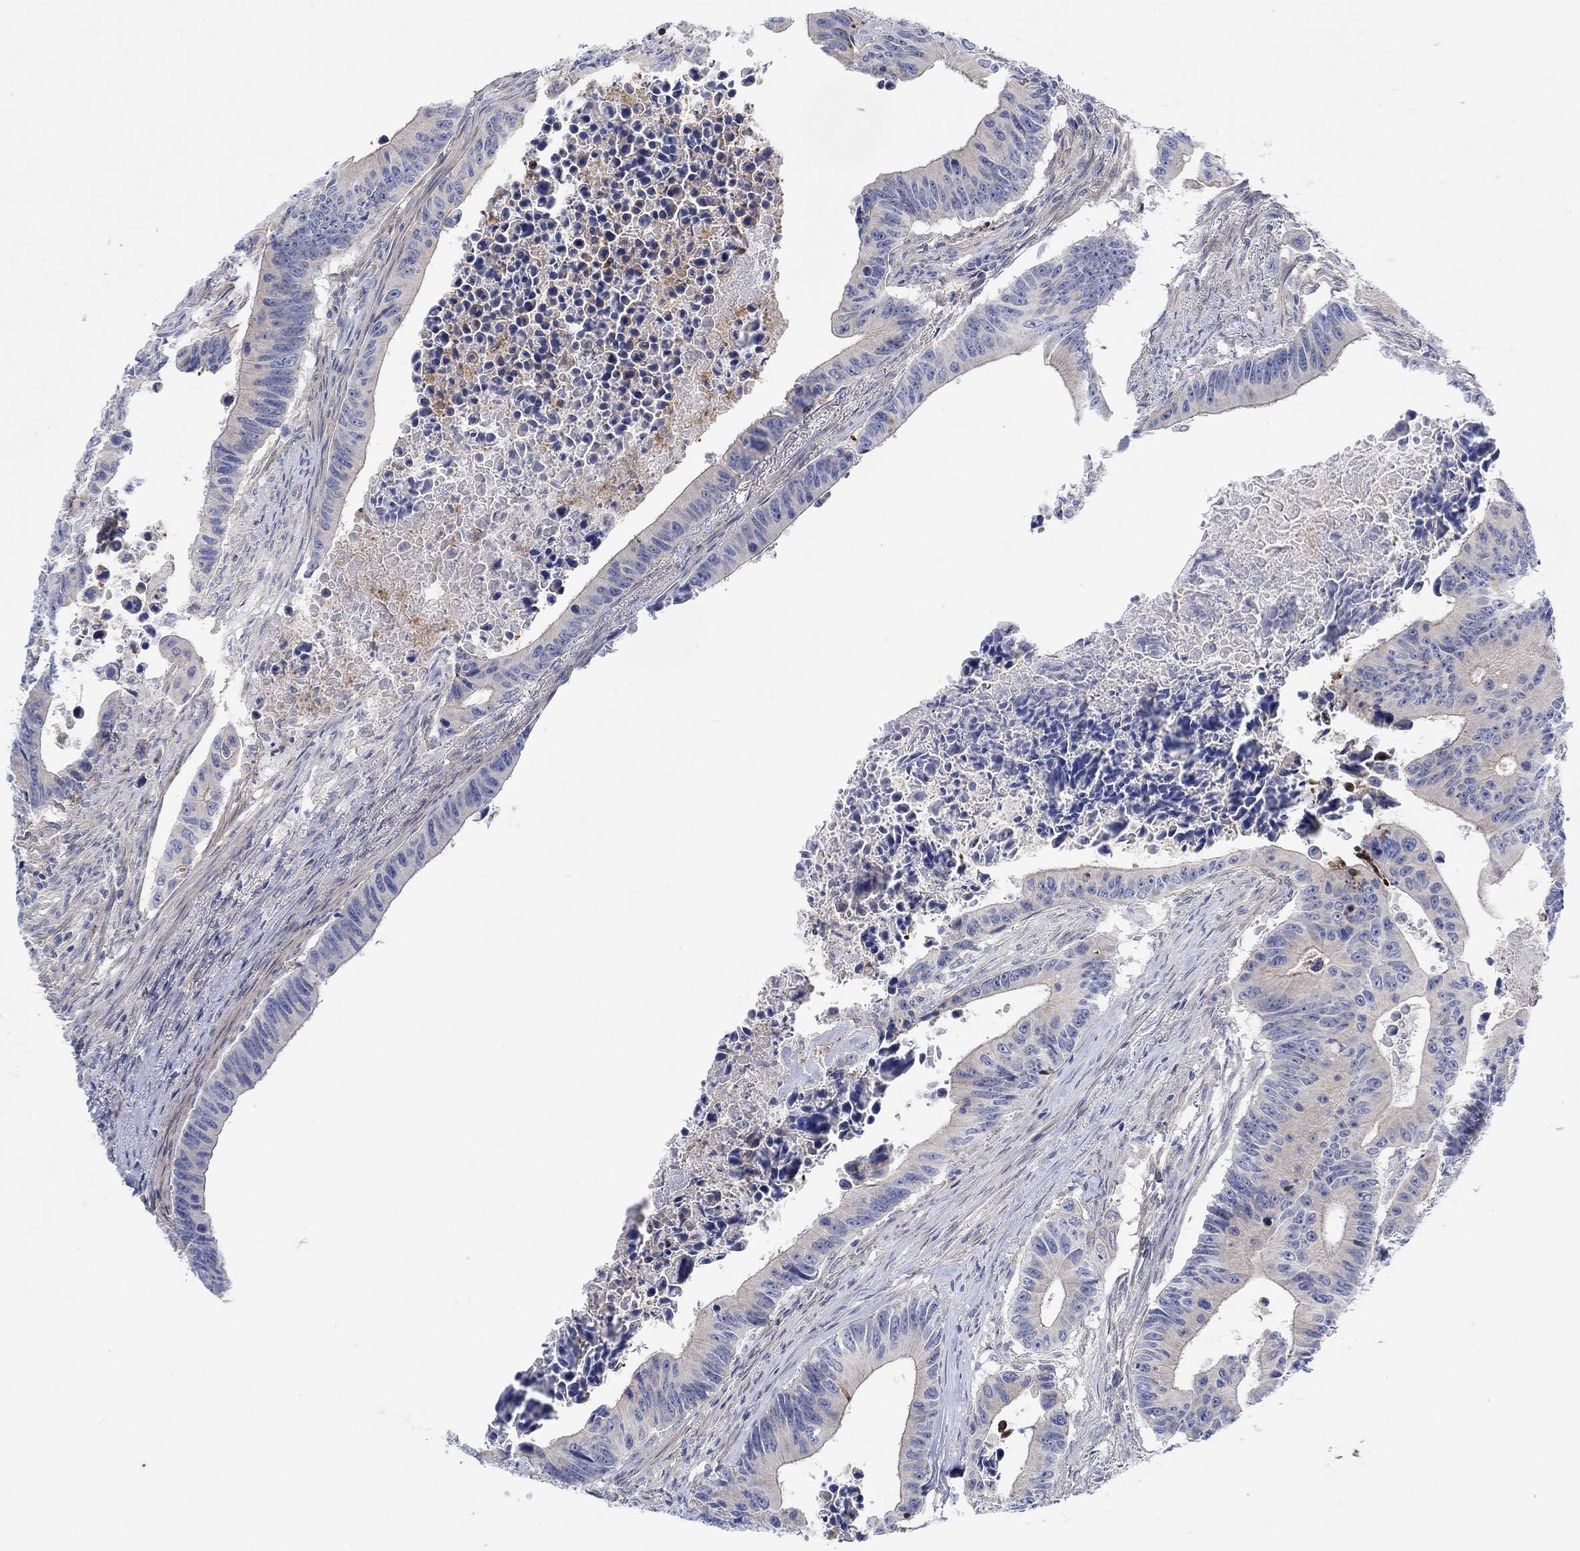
{"staining": {"intensity": "negative", "quantity": "none", "location": "none"}, "tissue": "colorectal cancer", "cell_type": "Tumor cells", "image_type": "cancer", "snomed": [{"axis": "morphology", "description": "Adenocarcinoma, NOS"}, {"axis": "topography", "description": "Colon"}], "caption": "There is no significant positivity in tumor cells of colorectal cancer (adenocarcinoma).", "gene": "PMFBP1", "patient": {"sex": "female", "age": 87}}